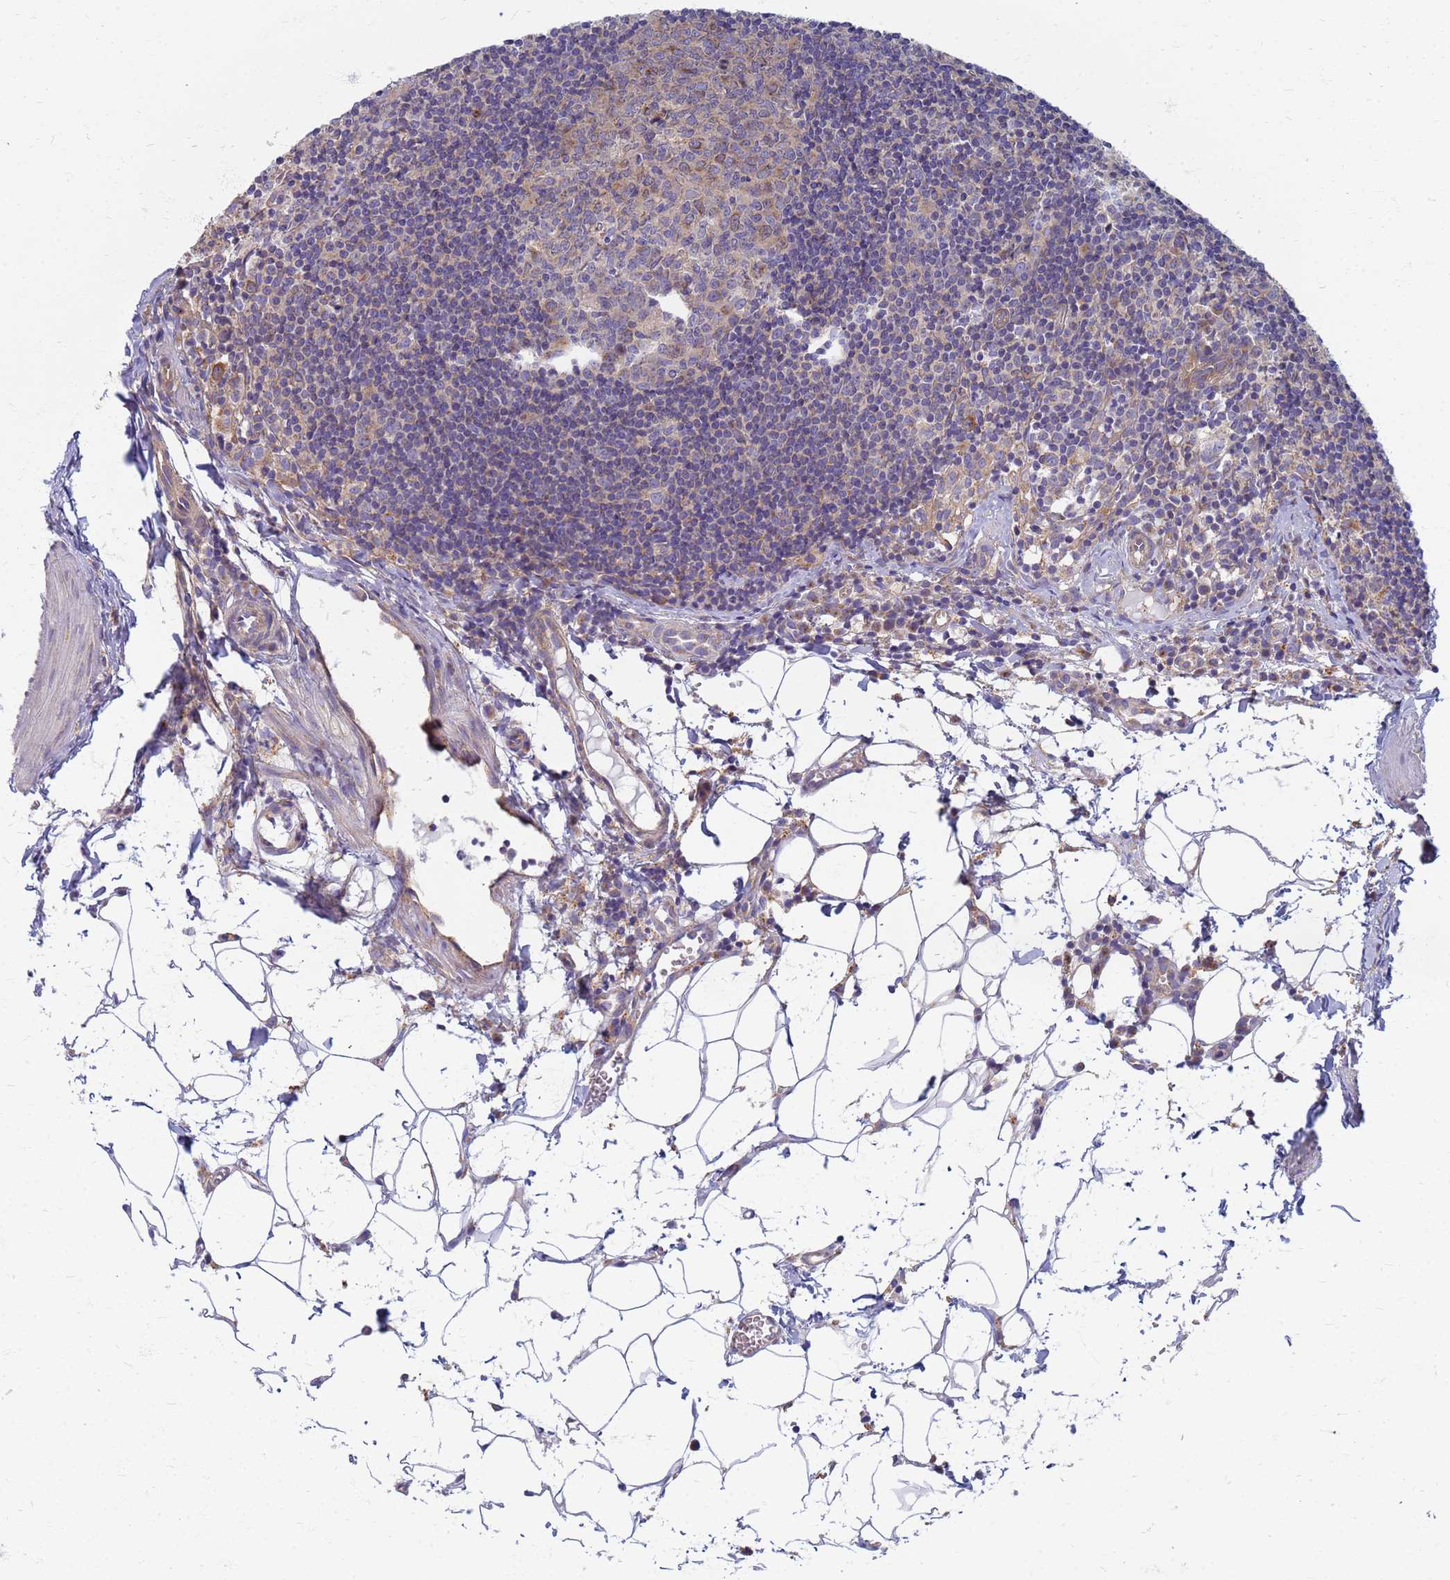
{"staining": {"intensity": "weak", "quantity": "<25%", "location": "cytoplasmic/membranous"}, "tissue": "lymph node", "cell_type": "Germinal center cells", "image_type": "normal", "snomed": [{"axis": "morphology", "description": "Normal tissue, NOS"}, {"axis": "topography", "description": "Lymph node"}], "caption": "Normal lymph node was stained to show a protein in brown. There is no significant staining in germinal center cells. (Stains: DAB (3,3'-diaminobenzidine) immunohistochemistry (IHC) with hematoxylin counter stain, Microscopy: brightfield microscopy at high magnification).", "gene": "EEA1", "patient": {"sex": "female", "age": 27}}